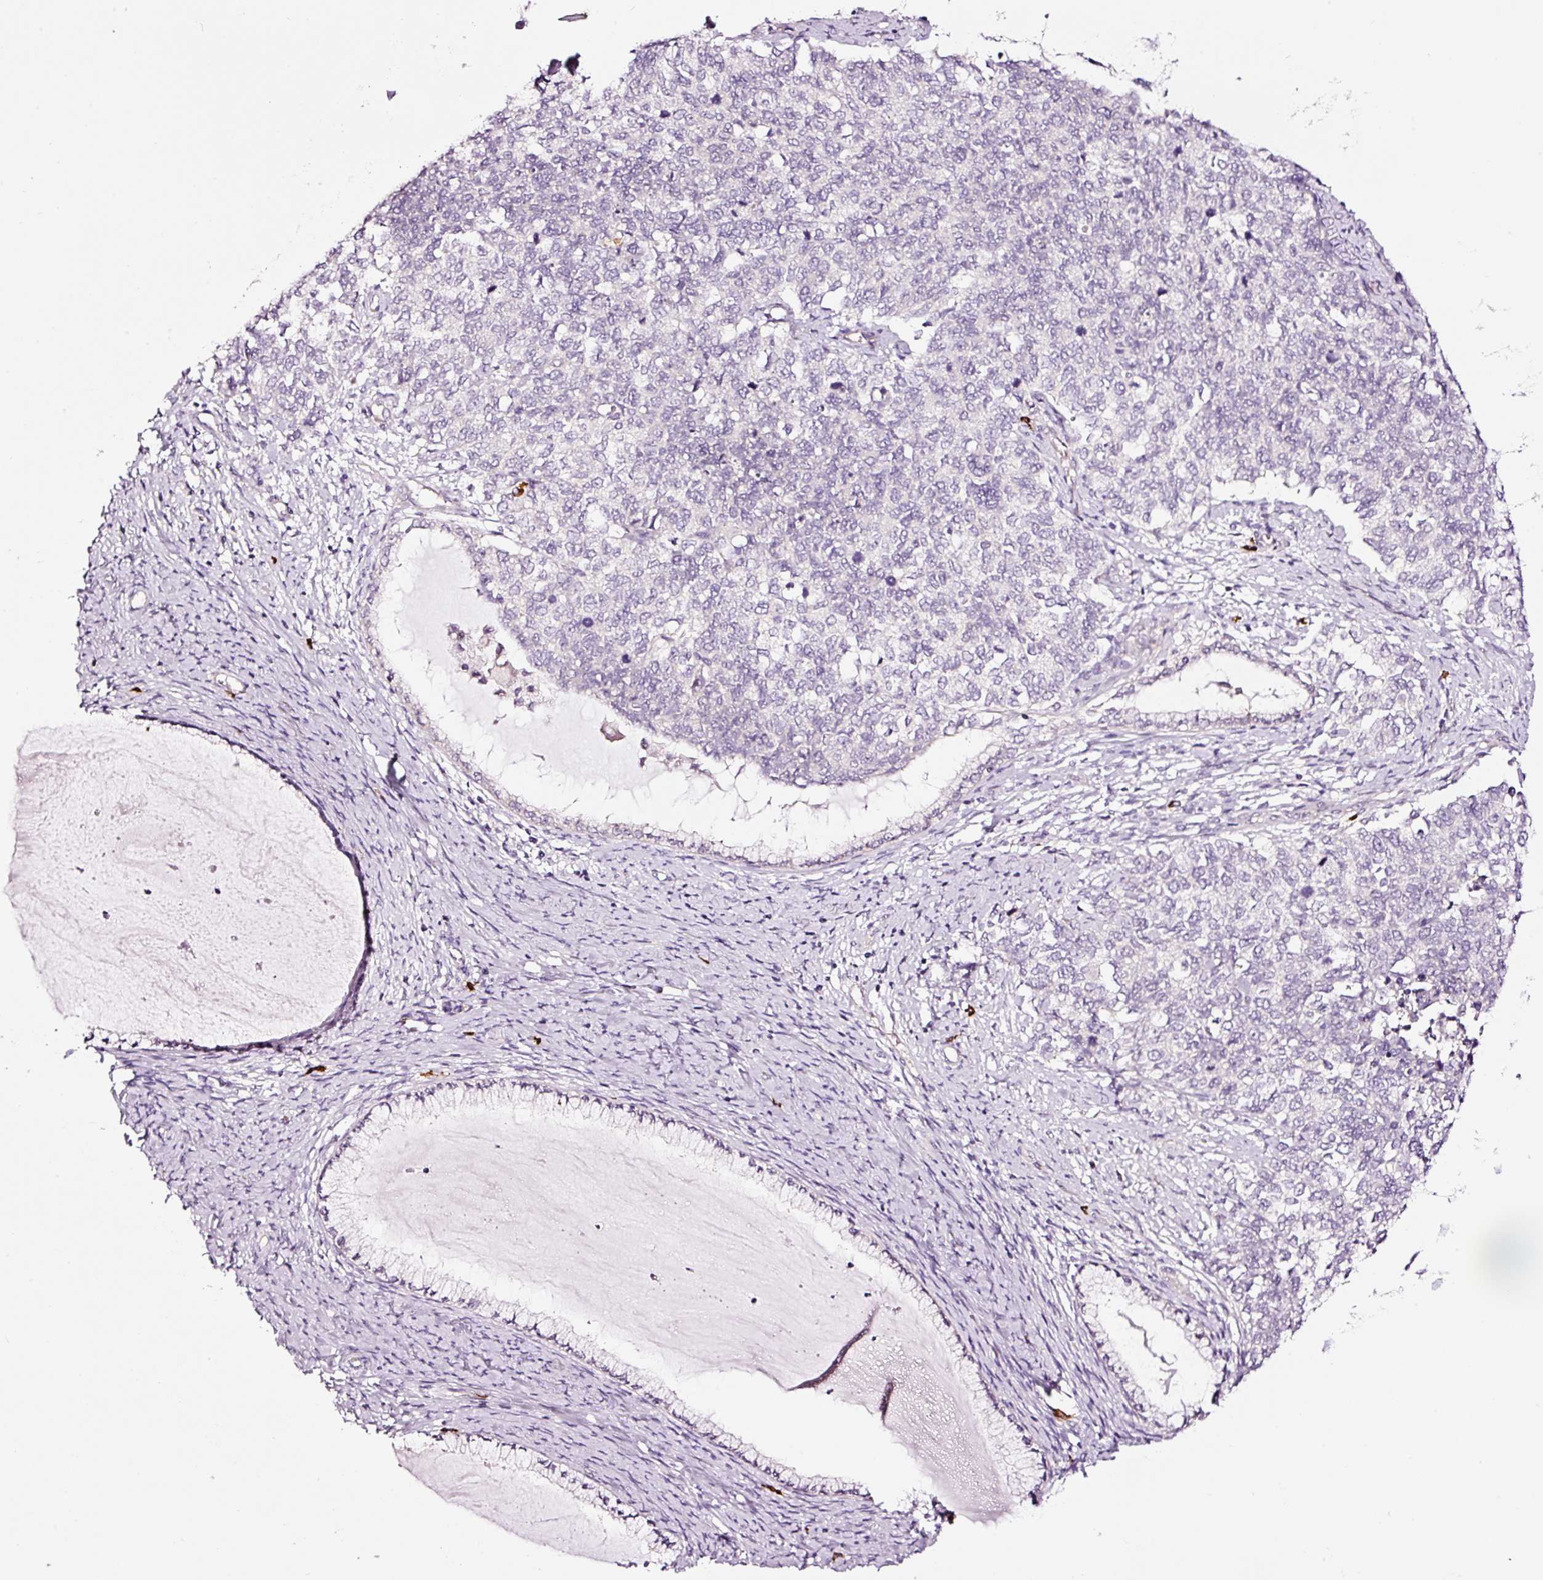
{"staining": {"intensity": "negative", "quantity": "none", "location": "none"}, "tissue": "cervical cancer", "cell_type": "Tumor cells", "image_type": "cancer", "snomed": [{"axis": "morphology", "description": "Squamous cell carcinoma, NOS"}, {"axis": "topography", "description": "Cervix"}], "caption": "Cervical cancer was stained to show a protein in brown. There is no significant positivity in tumor cells. (DAB immunohistochemistry (IHC) visualized using brightfield microscopy, high magnification).", "gene": "UTP14A", "patient": {"sex": "female", "age": 63}}